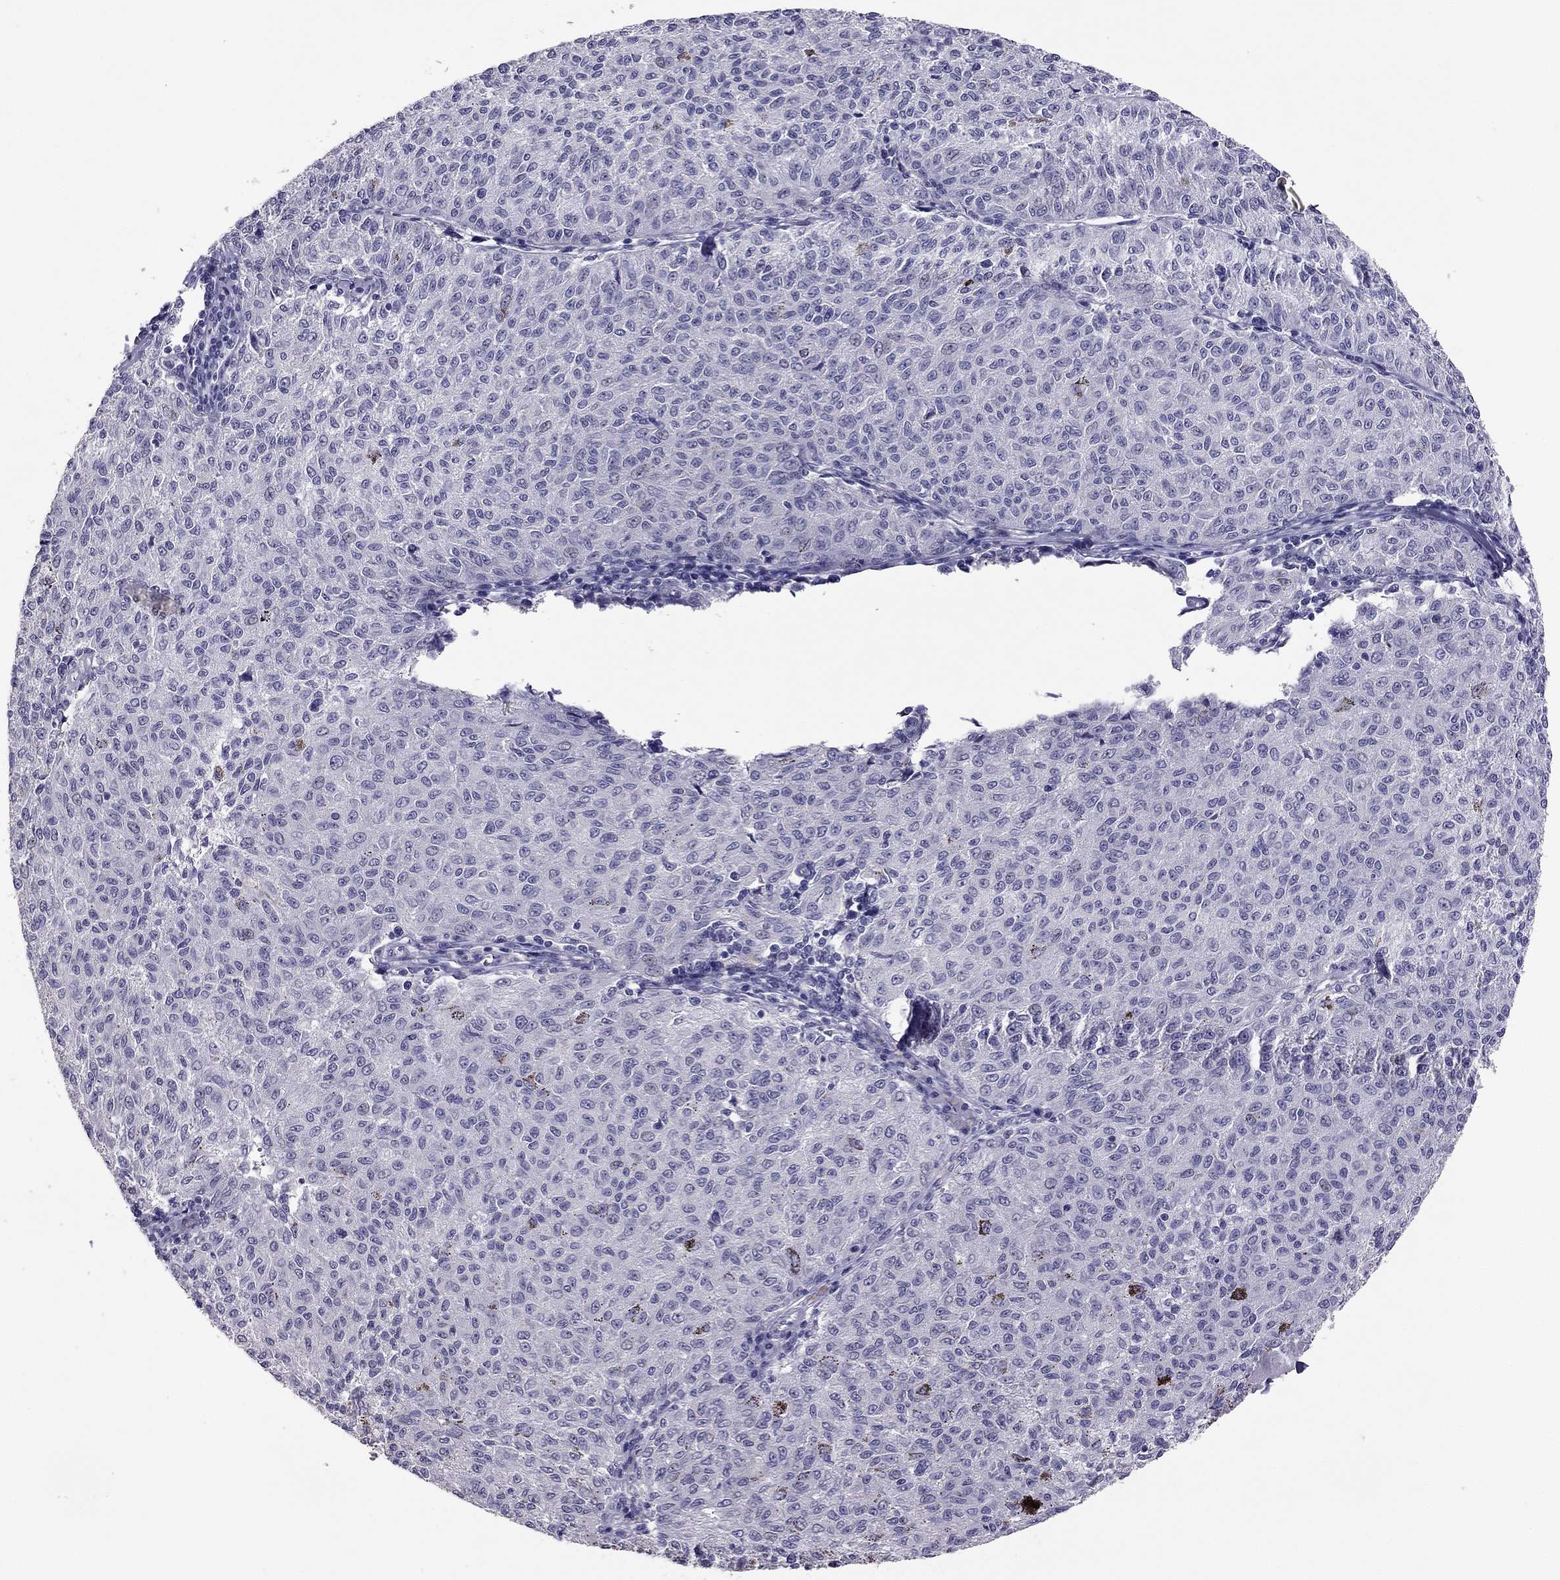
{"staining": {"intensity": "negative", "quantity": "none", "location": "none"}, "tissue": "melanoma", "cell_type": "Tumor cells", "image_type": "cancer", "snomed": [{"axis": "morphology", "description": "Malignant melanoma, NOS"}, {"axis": "topography", "description": "Skin"}], "caption": "Melanoma stained for a protein using IHC shows no positivity tumor cells.", "gene": "RHO", "patient": {"sex": "female", "age": 72}}